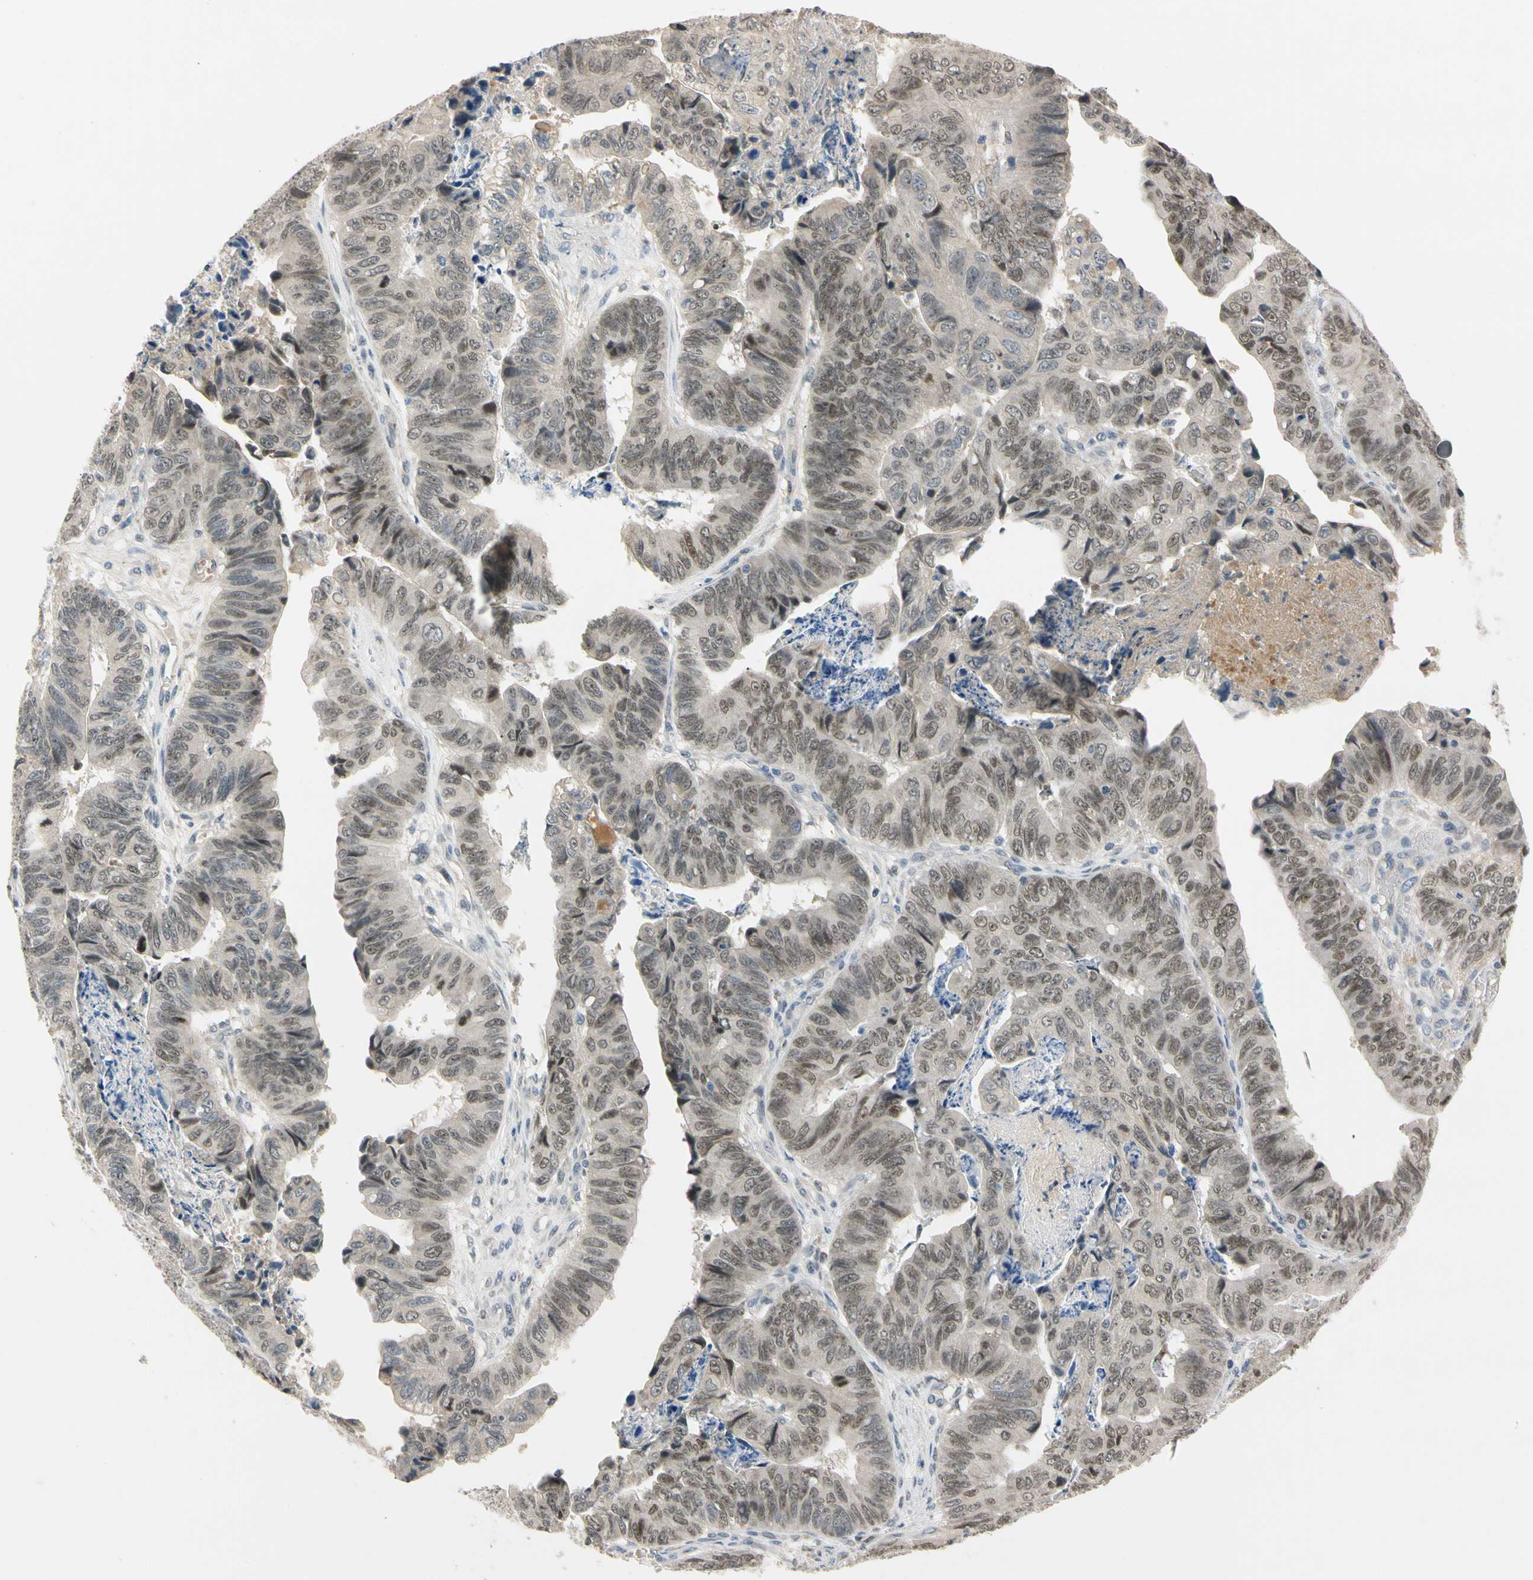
{"staining": {"intensity": "weak", "quantity": ">75%", "location": "nuclear"}, "tissue": "stomach cancer", "cell_type": "Tumor cells", "image_type": "cancer", "snomed": [{"axis": "morphology", "description": "Adenocarcinoma, NOS"}, {"axis": "topography", "description": "Stomach, lower"}], "caption": "Protein expression analysis of human stomach adenocarcinoma reveals weak nuclear expression in approximately >75% of tumor cells.", "gene": "RIOX2", "patient": {"sex": "male", "age": 77}}